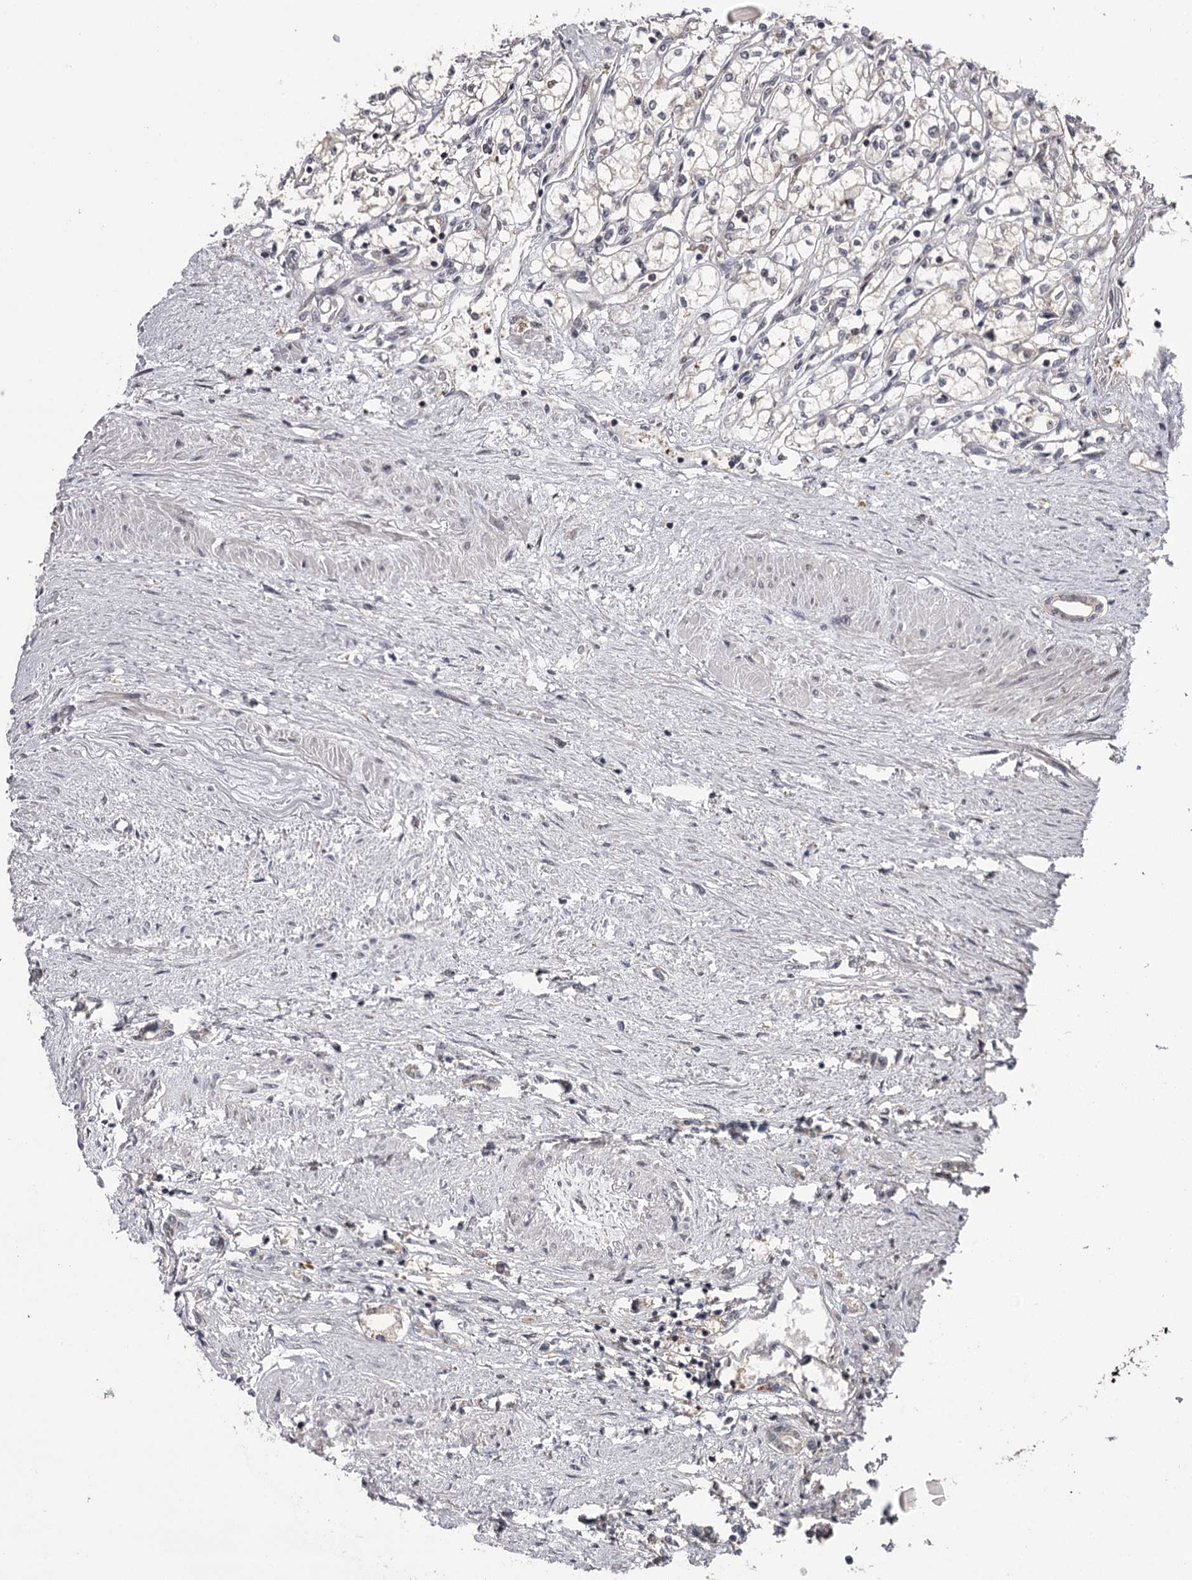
{"staining": {"intensity": "negative", "quantity": "none", "location": "none"}, "tissue": "renal cancer", "cell_type": "Tumor cells", "image_type": "cancer", "snomed": [{"axis": "morphology", "description": "Adenocarcinoma, NOS"}, {"axis": "topography", "description": "Kidney"}], "caption": "Human renal cancer stained for a protein using immunohistochemistry (IHC) displays no staining in tumor cells.", "gene": "GTSF1", "patient": {"sex": "male", "age": 59}}